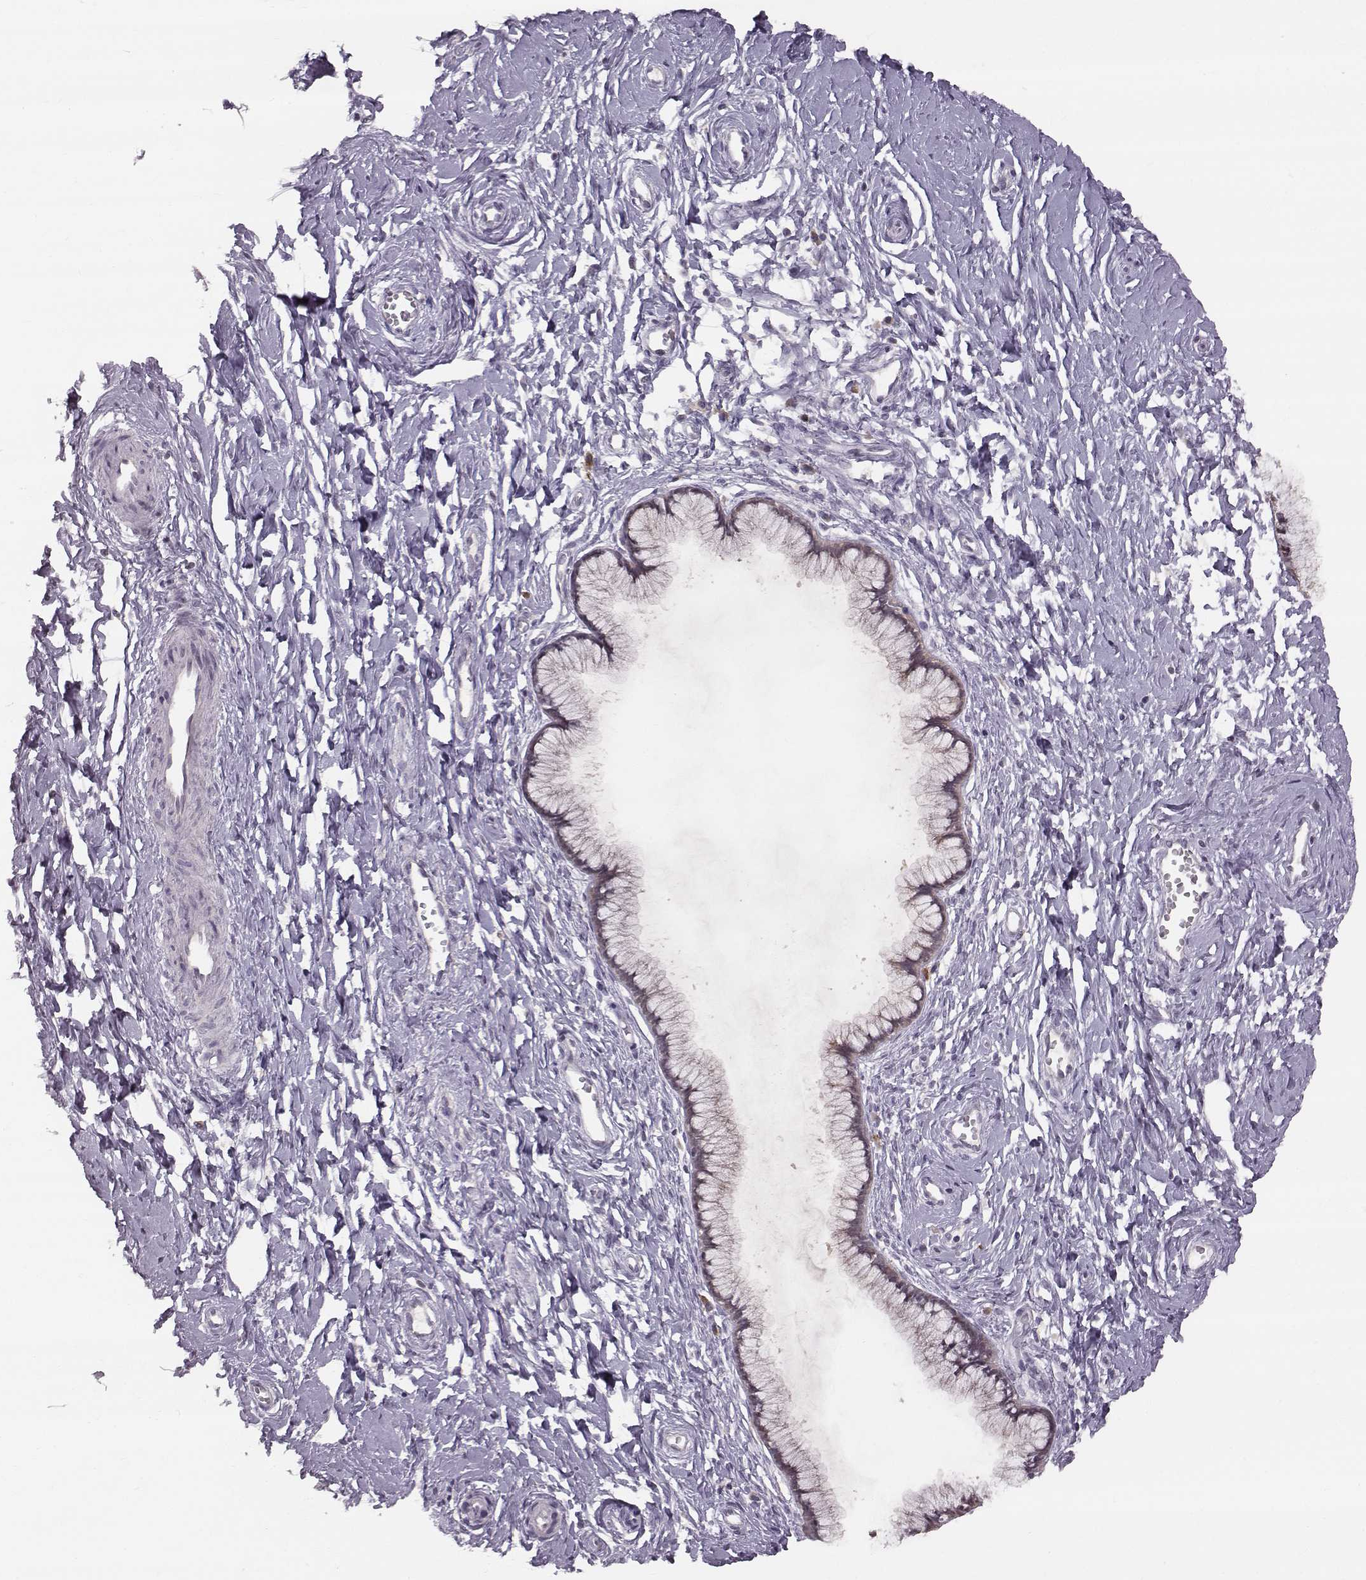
{"staining": {"intensity": "weak", "quantity": ">75%", "location": "cytoplasmic/membranous"}, "tissue": "cervix", "cell_type": "Glandular cells", "image_type": "normal", "snomed": [{"axis": "morphology", "description": "Normal tissue, NOS"}, {"axis": "topography", "description": "Cervix"}], "caption": "Cervix stained with IHC reveals weak cytoplasmic/membranous staining in approximately >75% of glandular cells.", "gene": "ACSL6", "patient": {"sex": "female", "age": 40}}